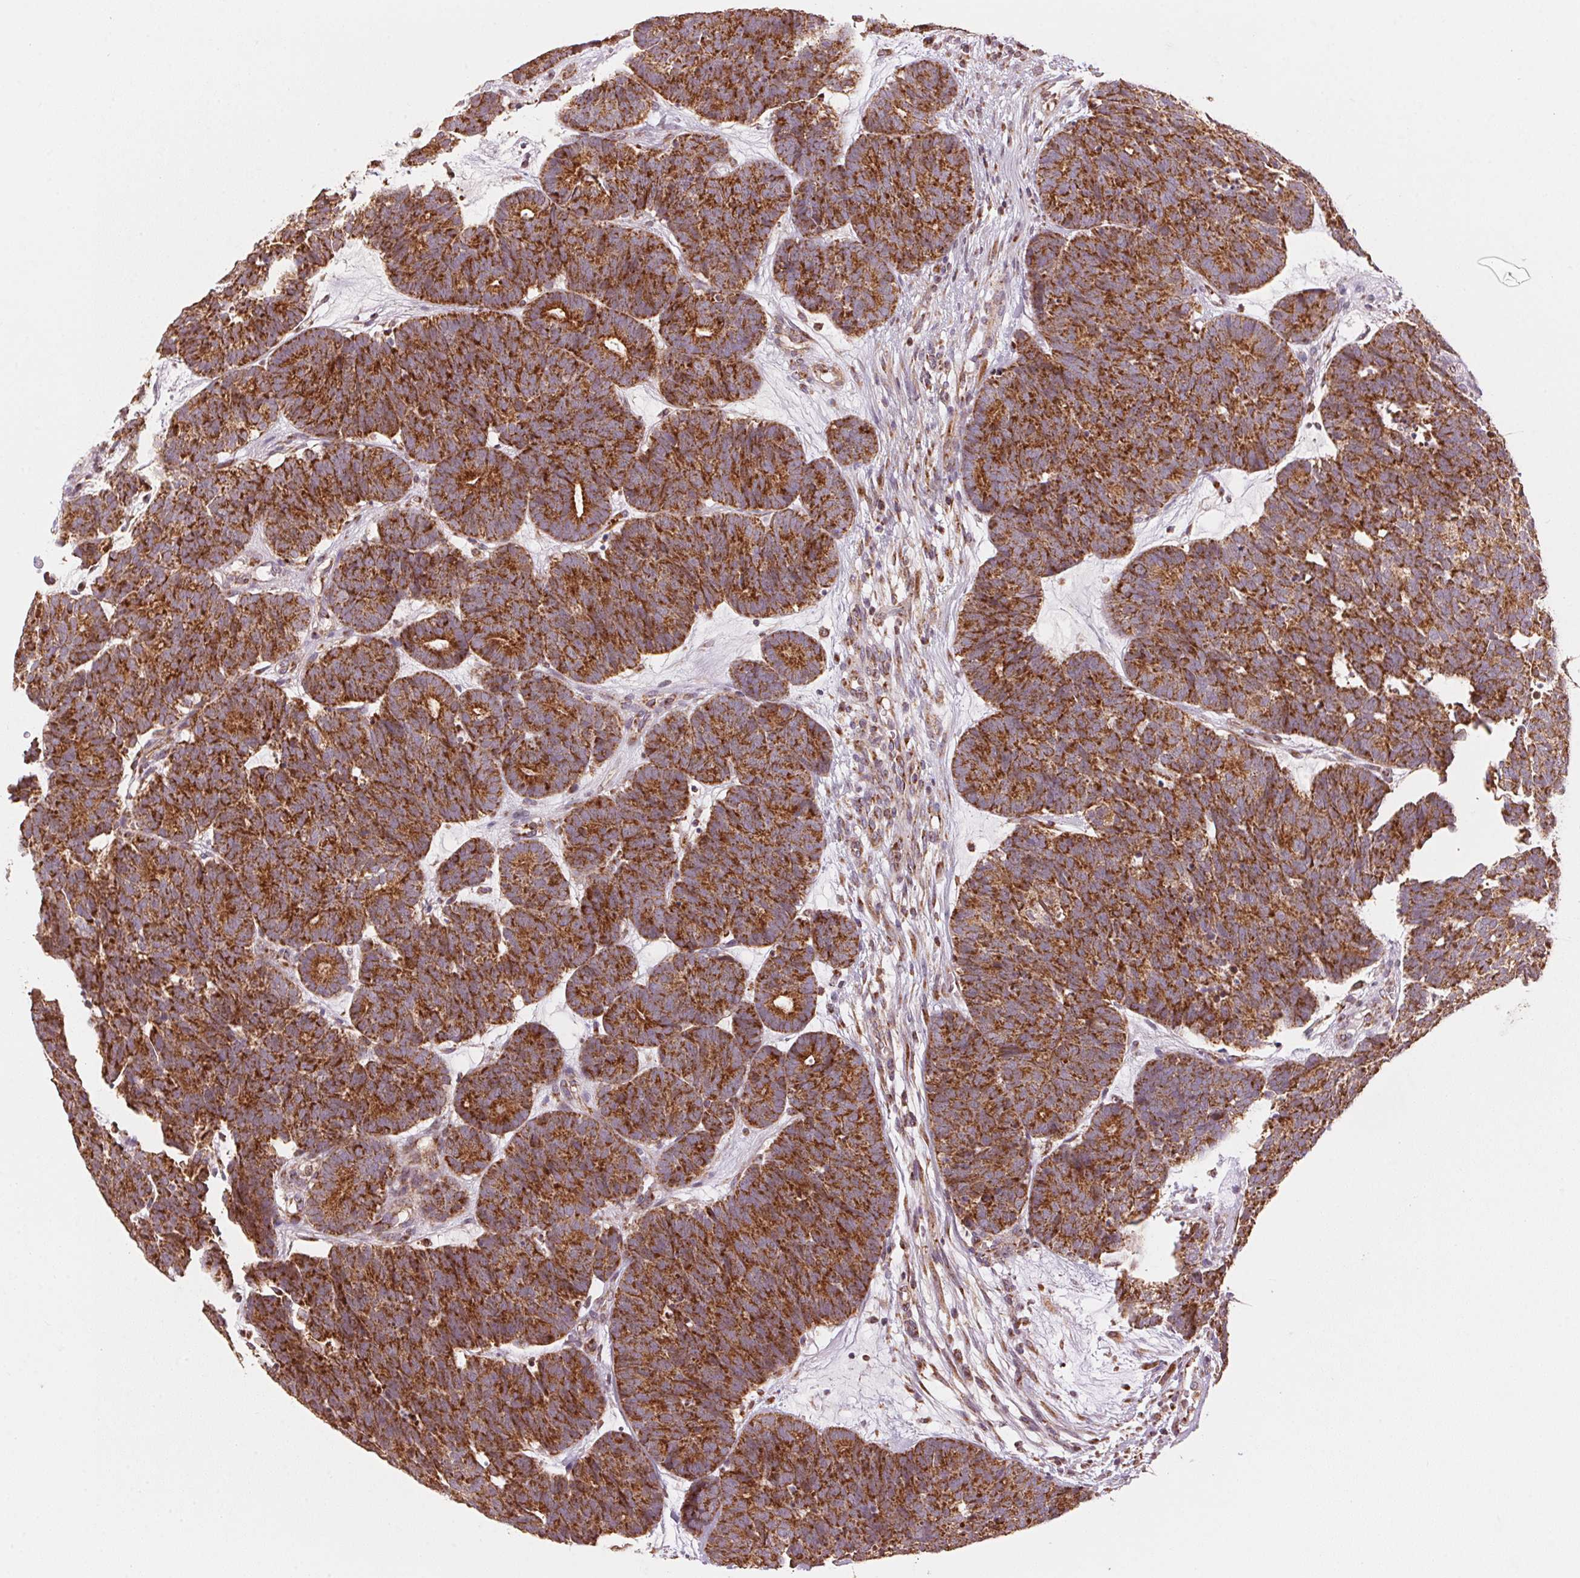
{"staining": {"intensity": "strong", "quantity": ">75%", "location": "cytoplasmic/membranous"}, "tissue": "head and neck cancer", "cell_type": "Tumor cells", "image_type": "cancer", "snomed": [{"axis": "morphology", "description": "Adenocarcinoma, NOS"}, {"axis": "topography", "description": "Head-Neck"}], "caption": "Adenocarcinoma (head and neck) stained with DAB (3,3'-diaminobenzidine) immunohistochemistry (IHC) displays high levels of strong cytoplasmic/membranous staining in approximately >75% of tumor cells. (IHC, brightfield microscopy, high magnification).", "gene": "TOMM70", "patient": {"sex": "female", "age": 81}}